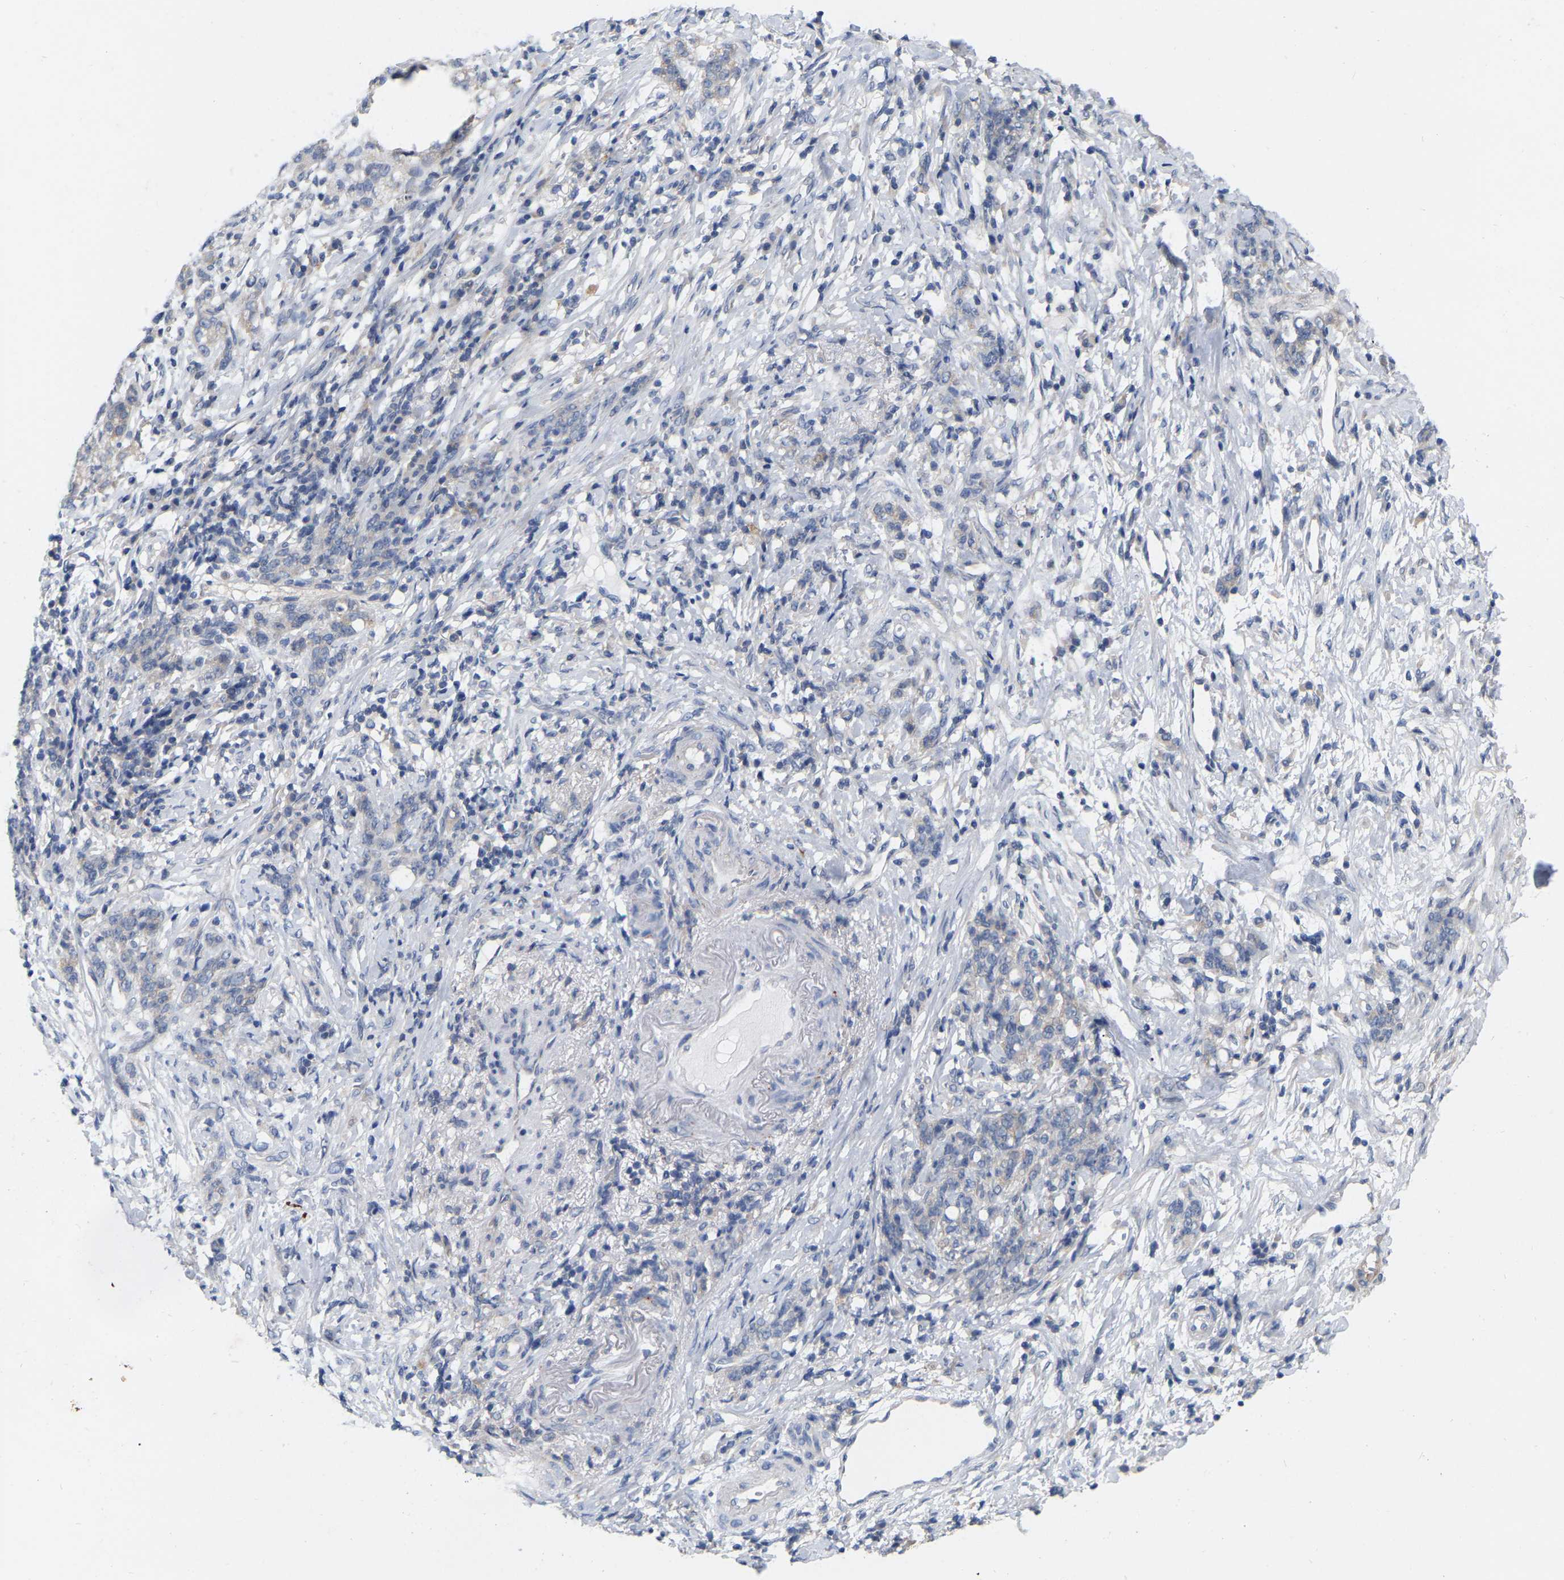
{"staining": {"intensity": "negative", "quantity": "none", "location": "none"}, "tissue": "stomach cancer", "cell_type": "Tumor cells", "image_type": "cancer", "snomed": [{"axis": "morphology", "description": "Adenocarcinoma, NOS"}, {"axis": "topography", "description": "Stomach, lower"}], "caption": "There is no significant positivity in tumor cells of adenocarcinoma (stomach). (DAB IHC visualized using brightfield microscopy, high magnification).", "gene": "WIPI2", "patient": {"sex": "male", "age": 88}}